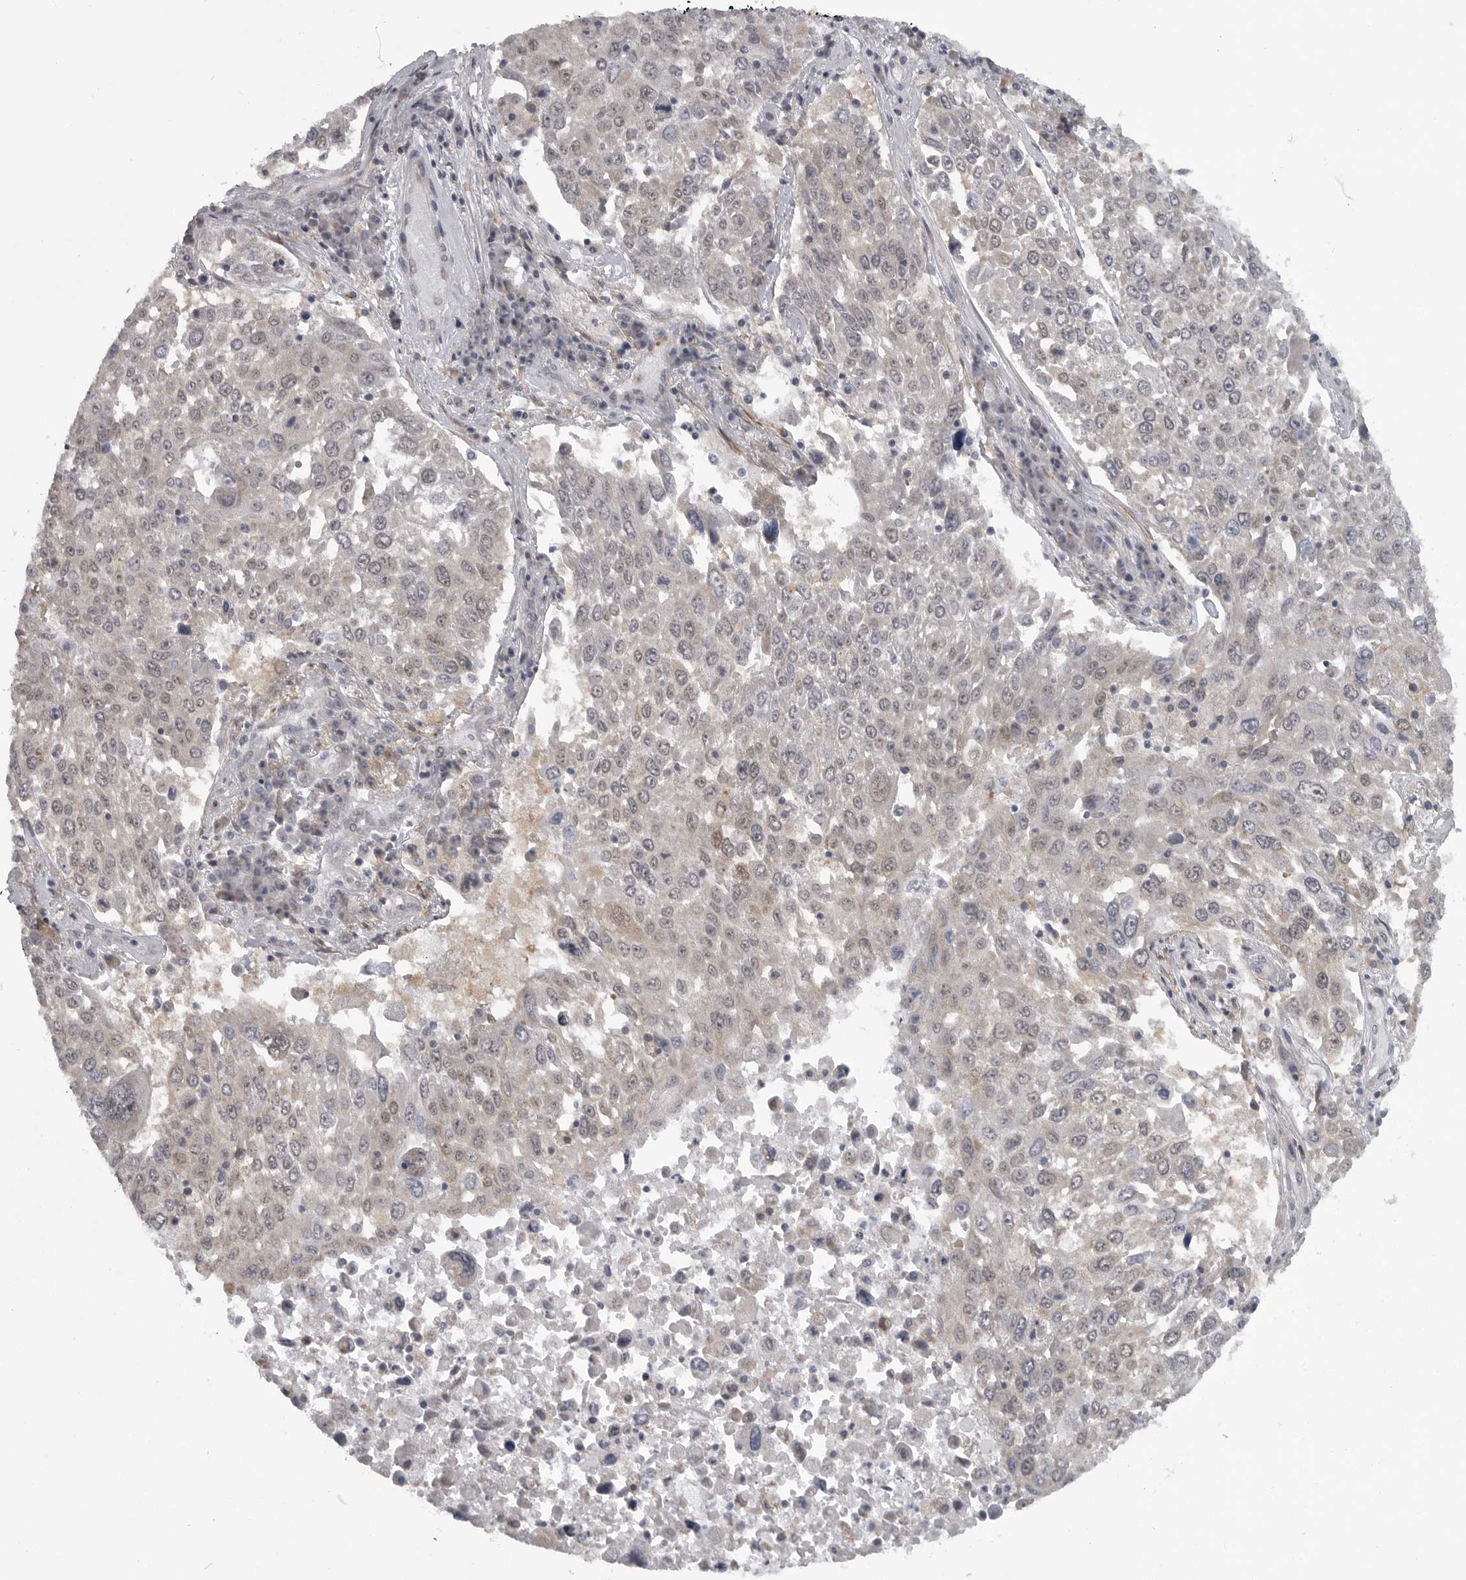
{"staining": {"intensity": "weak", "quantity": "<25%", "location": "nuclear"}, "tissue": "lung cancer", "cell_type": "Tumor cells", "image_type": "cancer", "snomed": [{"axis": "morphology", "description": "Squamous cell carcinoma, NOS"}, {"axis": "topography", "description": "Lung"}], "caption": "Lung cancer was stained to show a protein in brown. There is no significant expression in tumor cells. The staining was performed using DAB to visualize the protein expression in brown, while the nuclei were stained in blue with hematoxylin (Magnification: 20x).", "gene": "PPP1R9A", "patient": {"sex": "male", "age": 65}}